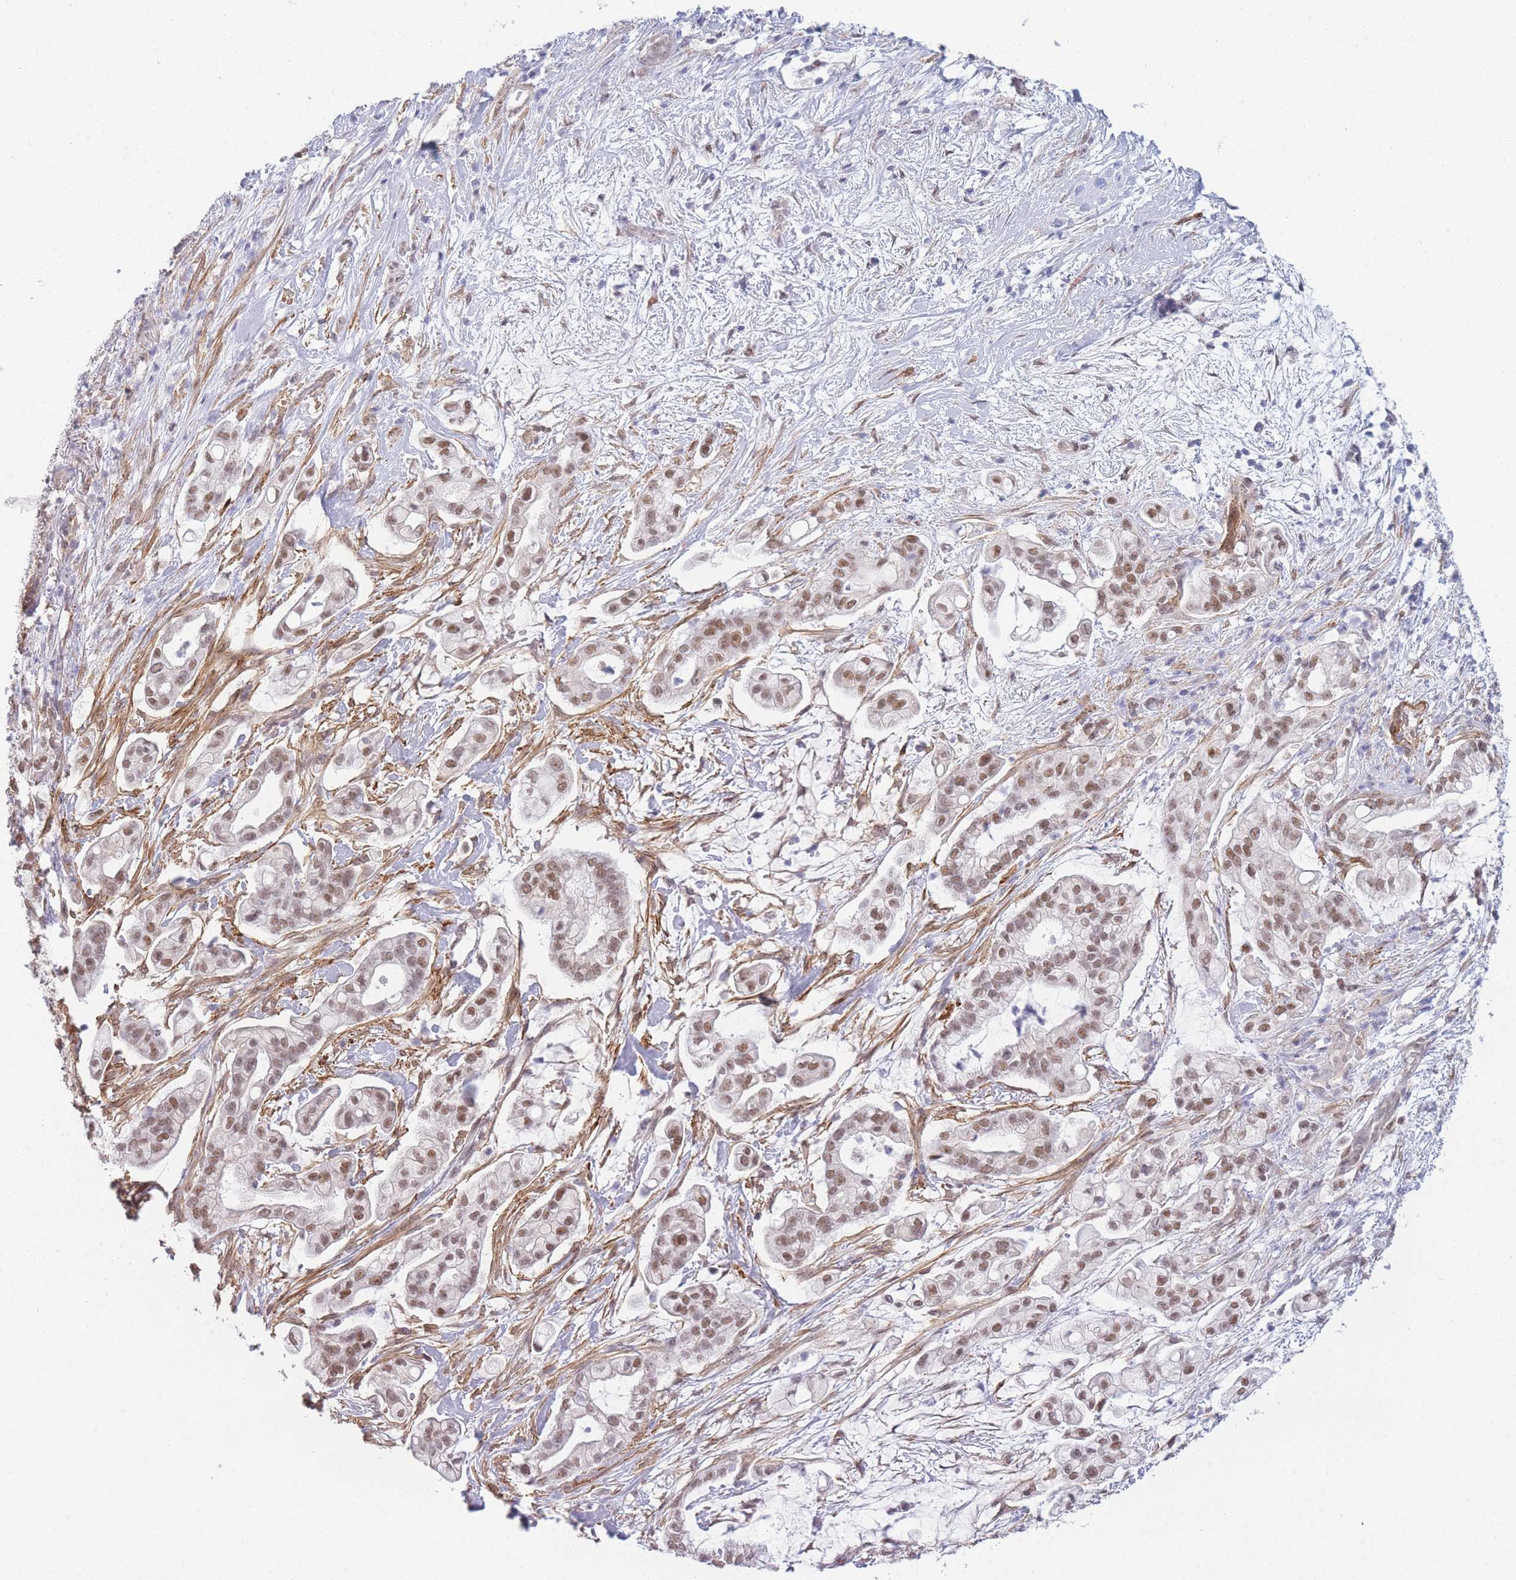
{"staining": {"intensity": "moderate", "quantity": ">75%", "location": "nuclear"}, "tissue": "pancreatic cancer", "cell_type": "Tumor cells", "image_type": "cancer", "snomed": [{"axis": "morphology", "description": "Adenocarcinoma, NOS"}, {"axis": "topography", "description": "Pancreas"}], "caption": "Moderate nuclear protein expression is identified in approximately >75% of tumor cells in pancreatic adenocarcinoma.", "gene": "SIN3B", "patient": {"sex": "female", "age": 69}}